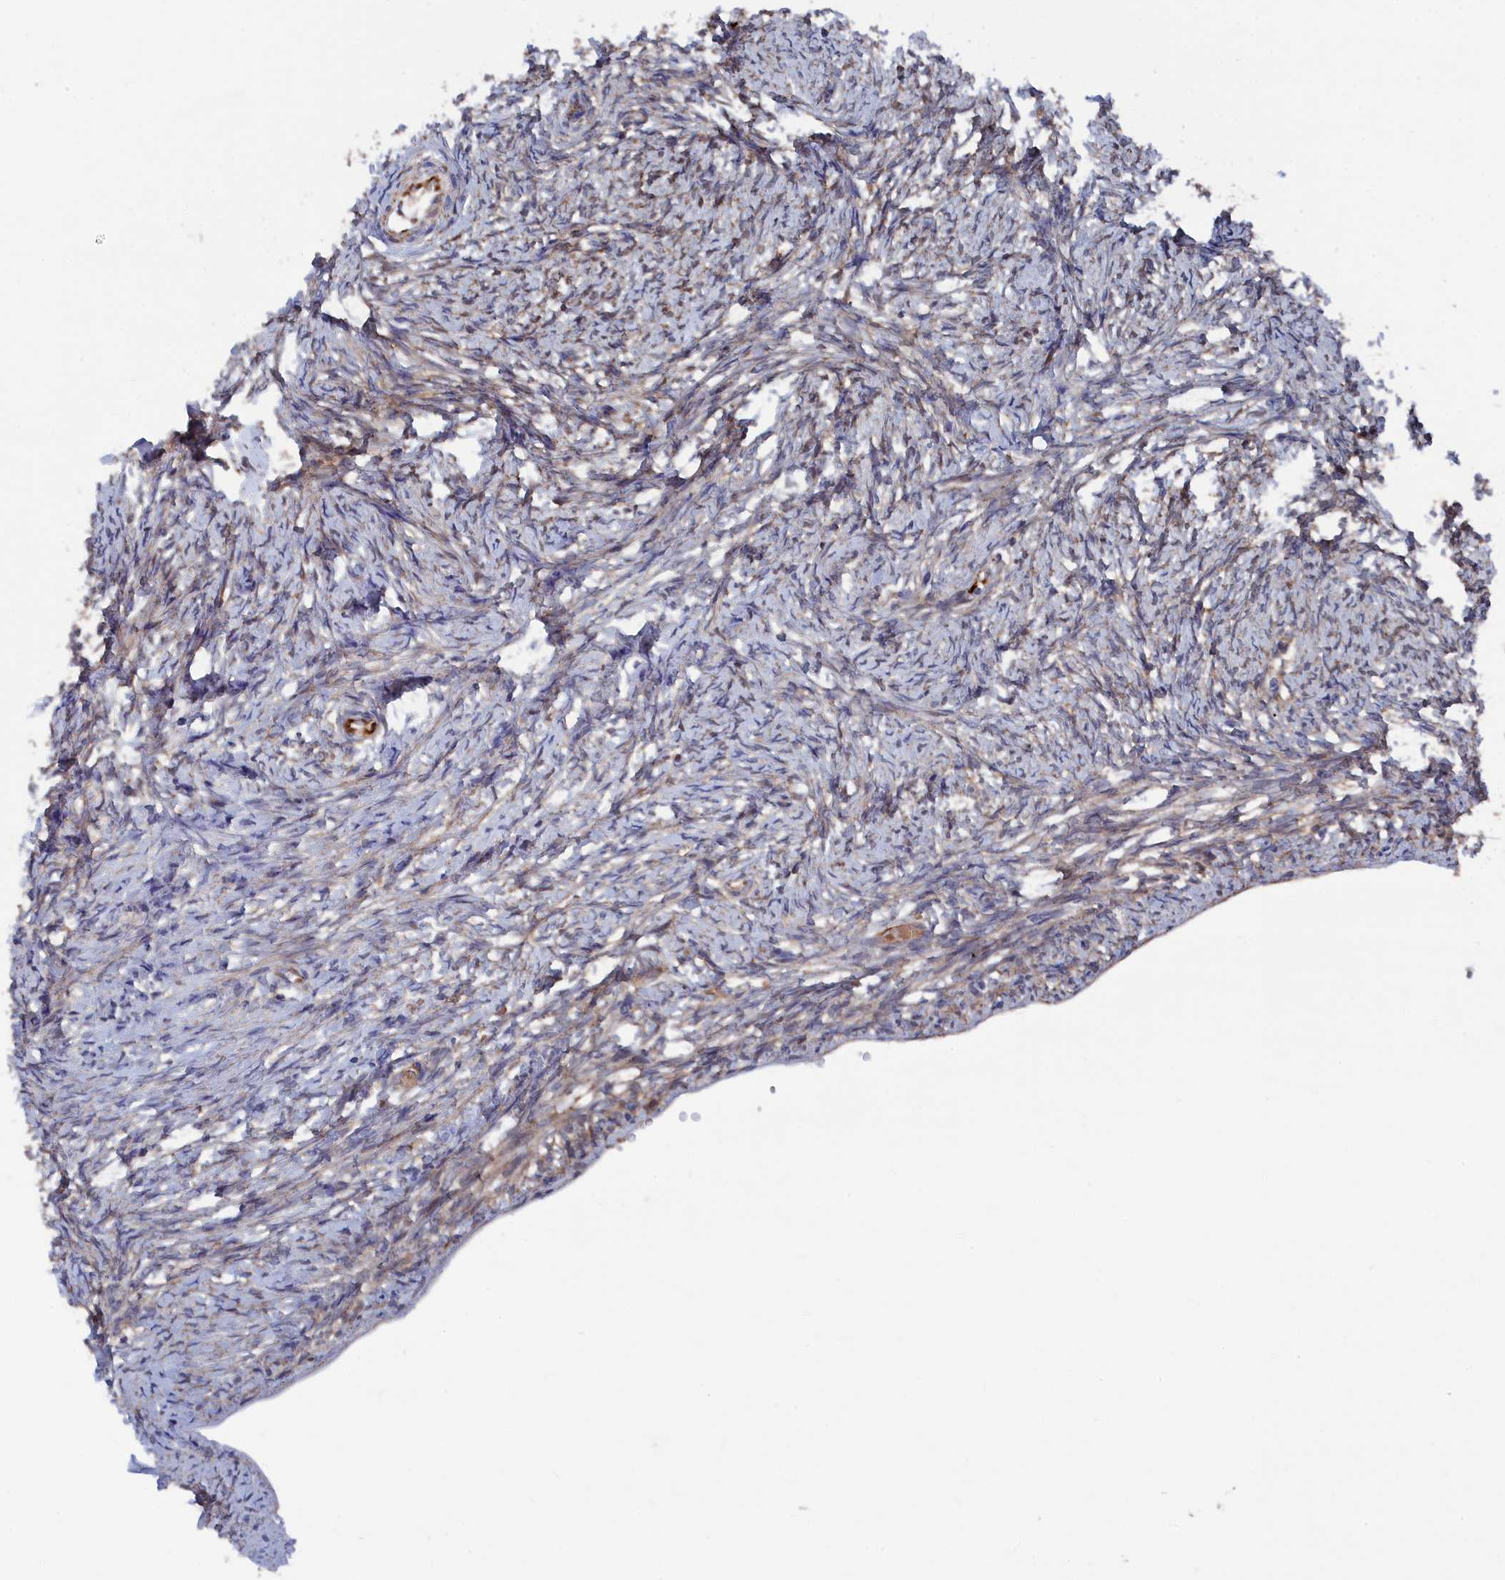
{"staining": {"intensity": "moderate", "quantity": "25%-75%", "location": "cytoplasmic/membranous"}, "tissue": "ovary", "cell_type": "Ovarian stroma cells", "image_type": "normal", "snomed": [{"axis": "morphology", "description": "Normal tissue, NOS"}, {"axis": "topography", "description": "Ovary"}], "caption": "A micrograph of ovary stained for a protein exhibits moderate cytoplasmic/membranous brown staining in ovarian stroma cells. (Stains: DAB in brown, nuclei in blue, Microscopy: brightfield microscopy at high magnification).", "gene": "SMG9", "patient": {"sex": "female", "age": 34}}